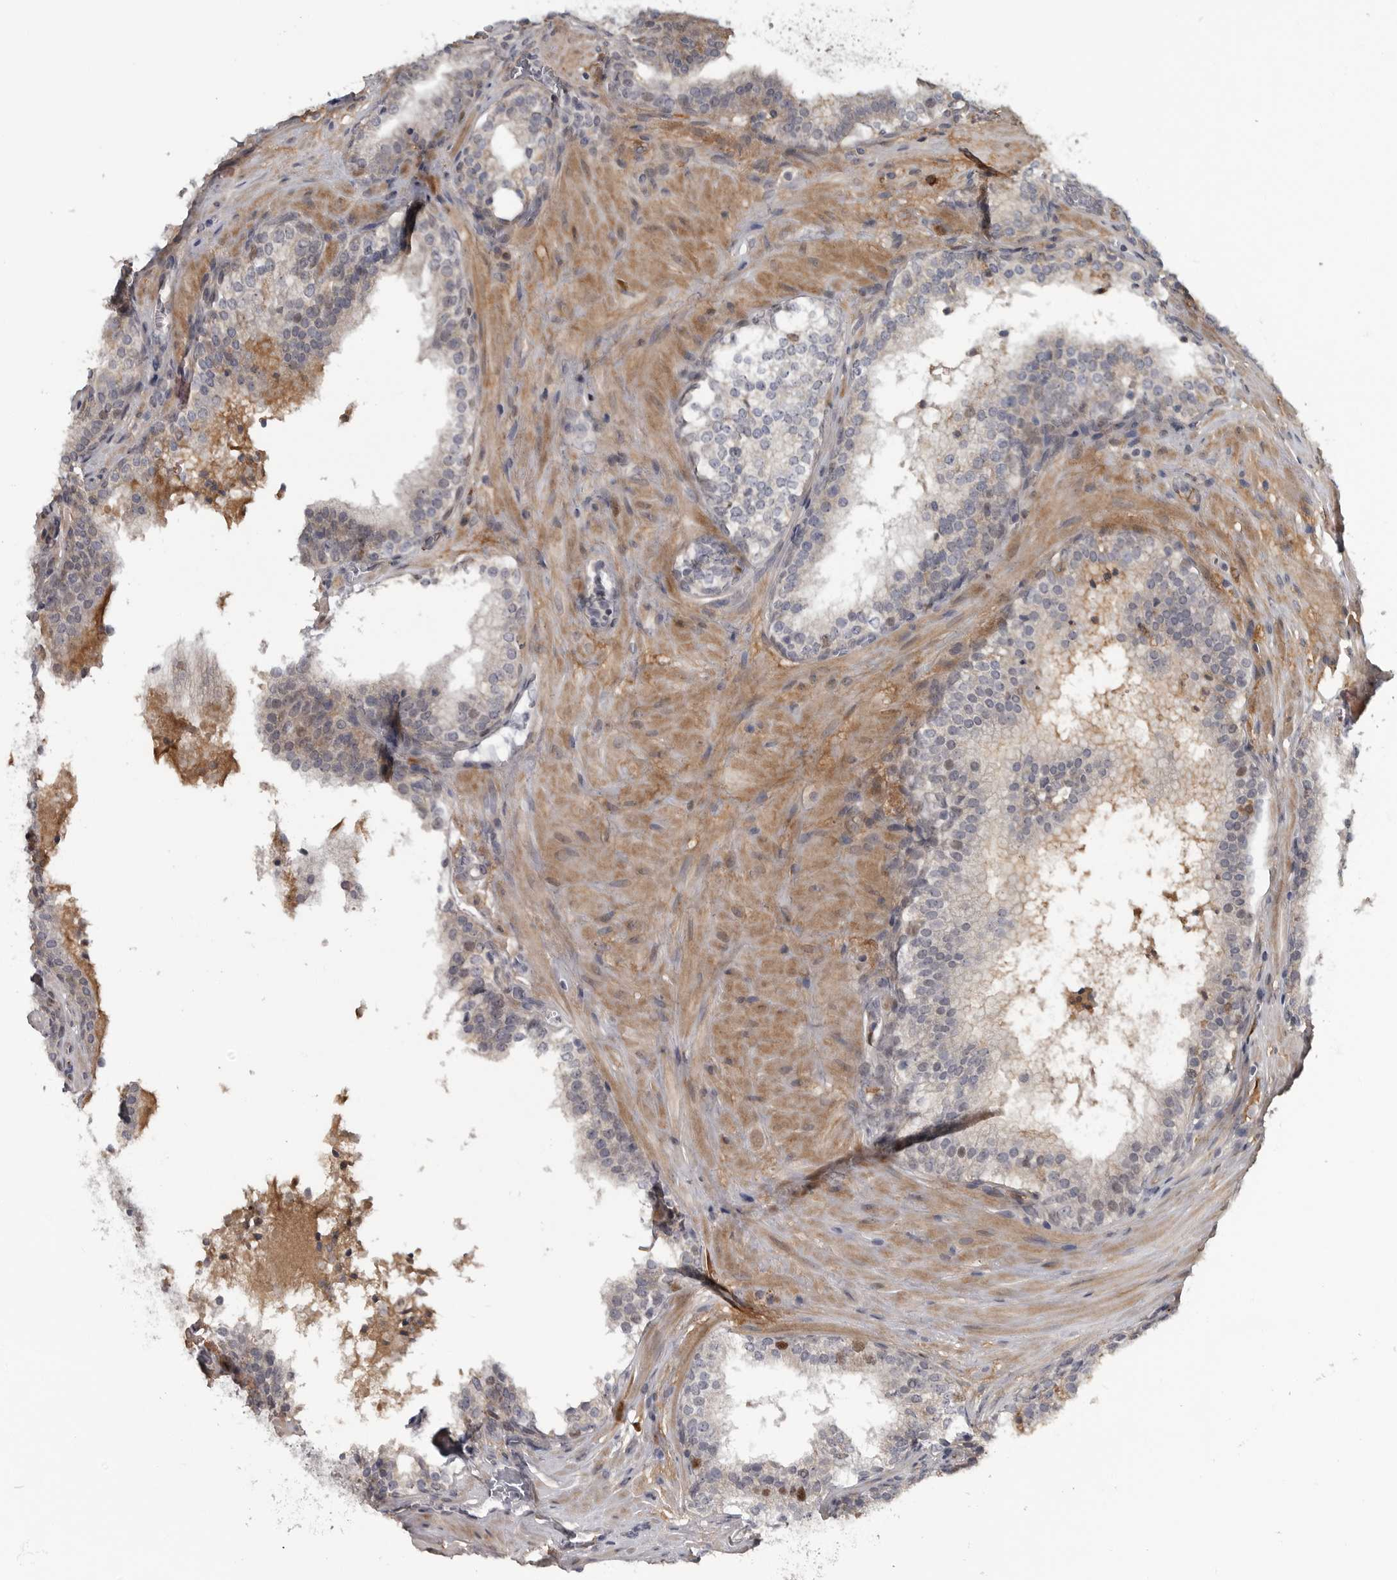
{"staining": {"intensity": "negative", "quantity": "none", "location": "none"}, "tissue": "prostate cancer", "cell_type": "Tumor cells", "image_type": "cancer", "snomed": [{"axis": "morphology", "description": "Adenocarcinoma, High grade"}, {"axis": "topography", "description": "Prostate"}], "caption": "DAB immunohistochemical staining of human prostate cancer shows no significant positivity in tumor cells.", "gene": "ZNF277", "patient": {"sex": "male", "age": 56}}